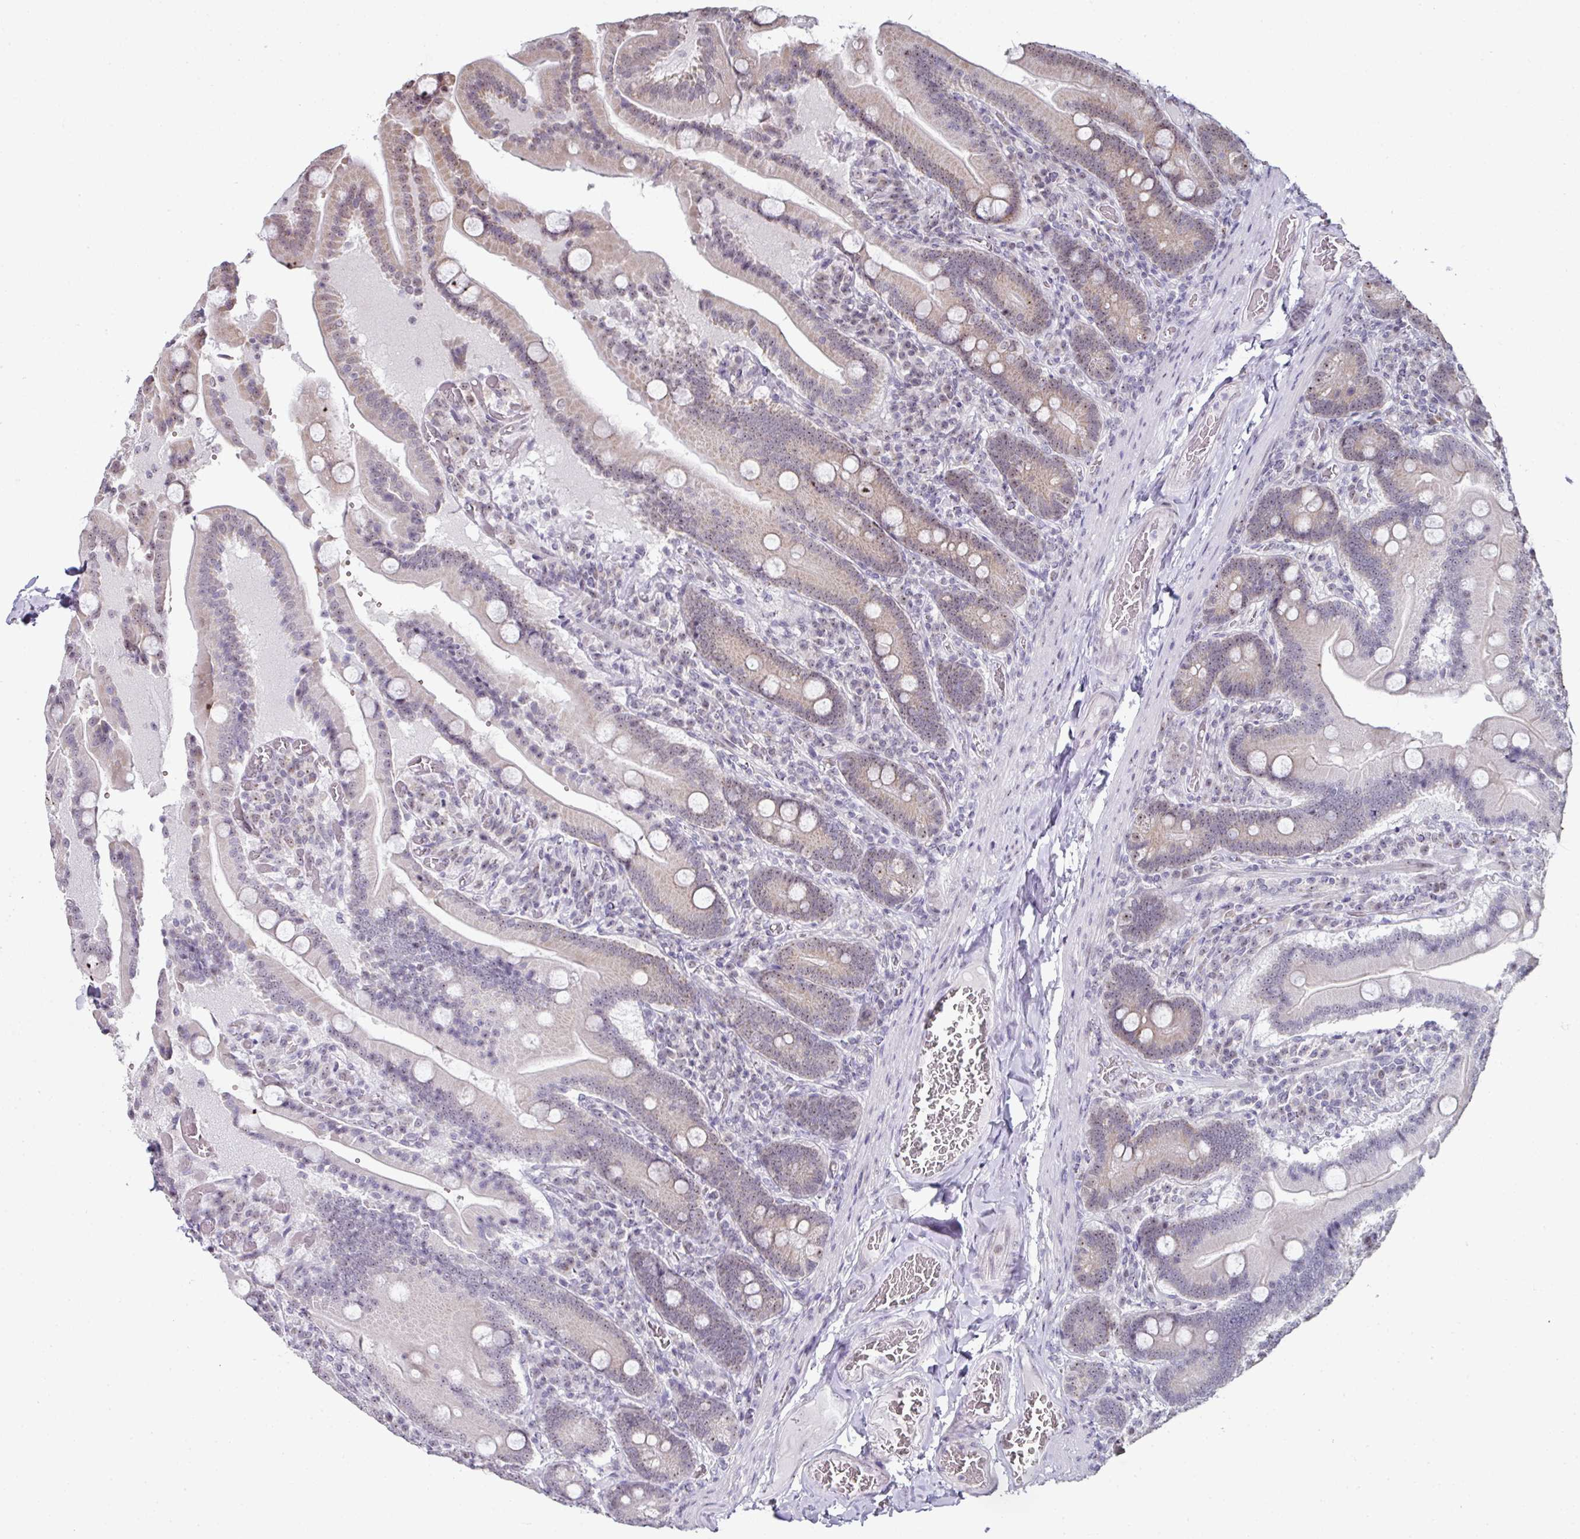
{"staining": {"intensity": "moderate", "quantity": "25%-75%", "location": "cytoplasmic/membranous,nuclear"}, "tissue": "duodenum", "cell_type": "Glandular cells", "image_type": "normal", "snomed": [{"axis": "morphology", "description": "Normal tissue, NOS"}, {"axis": "topography", "description": "Duodenum"}], "caption": "The immunohistochemical stain shows moderate cytoplasmic/membranous,nuclear staining in glandular cells of unremarkable duodenum.", "gene": "NACC2", "patient": {"sex": "female", "age": 62}}